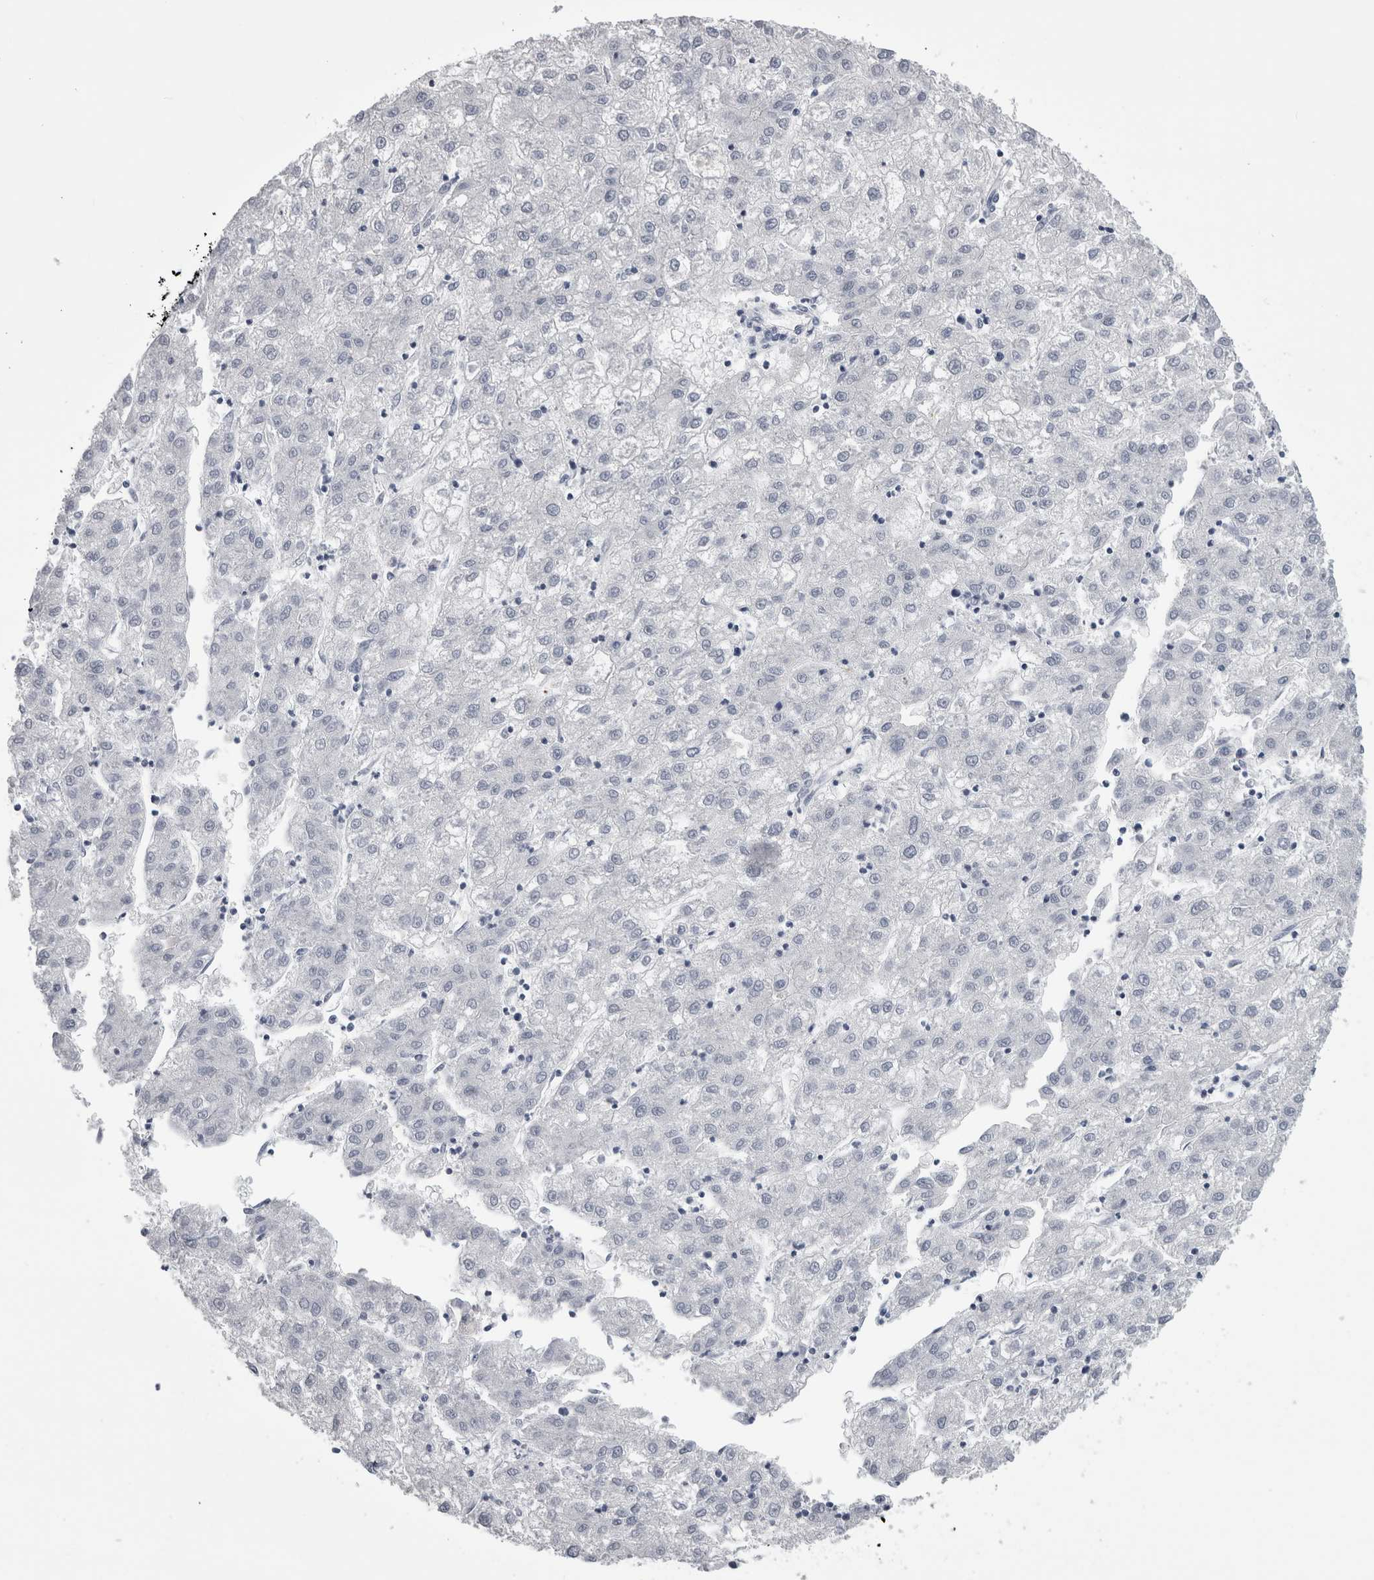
{"staining": {"intensity": "negative", "quantity": "none", "location": "none"}, "tissue": "liver cancer", "cell_type": "Tumor cells", "image_type": "cancer", "snomed": [{"axis": "morphology", "description": "Carcinoma, Hepatocellular, NOS"}, {"axis": "topography", "description": "Liver"}], "caption": "Immunohistochemical staining of human liver hepatocellular carcinoma displays no significant expression in tumor cells.", "gene": "ALDH8A1", "patient": {"sex": "male", "age": 72}}